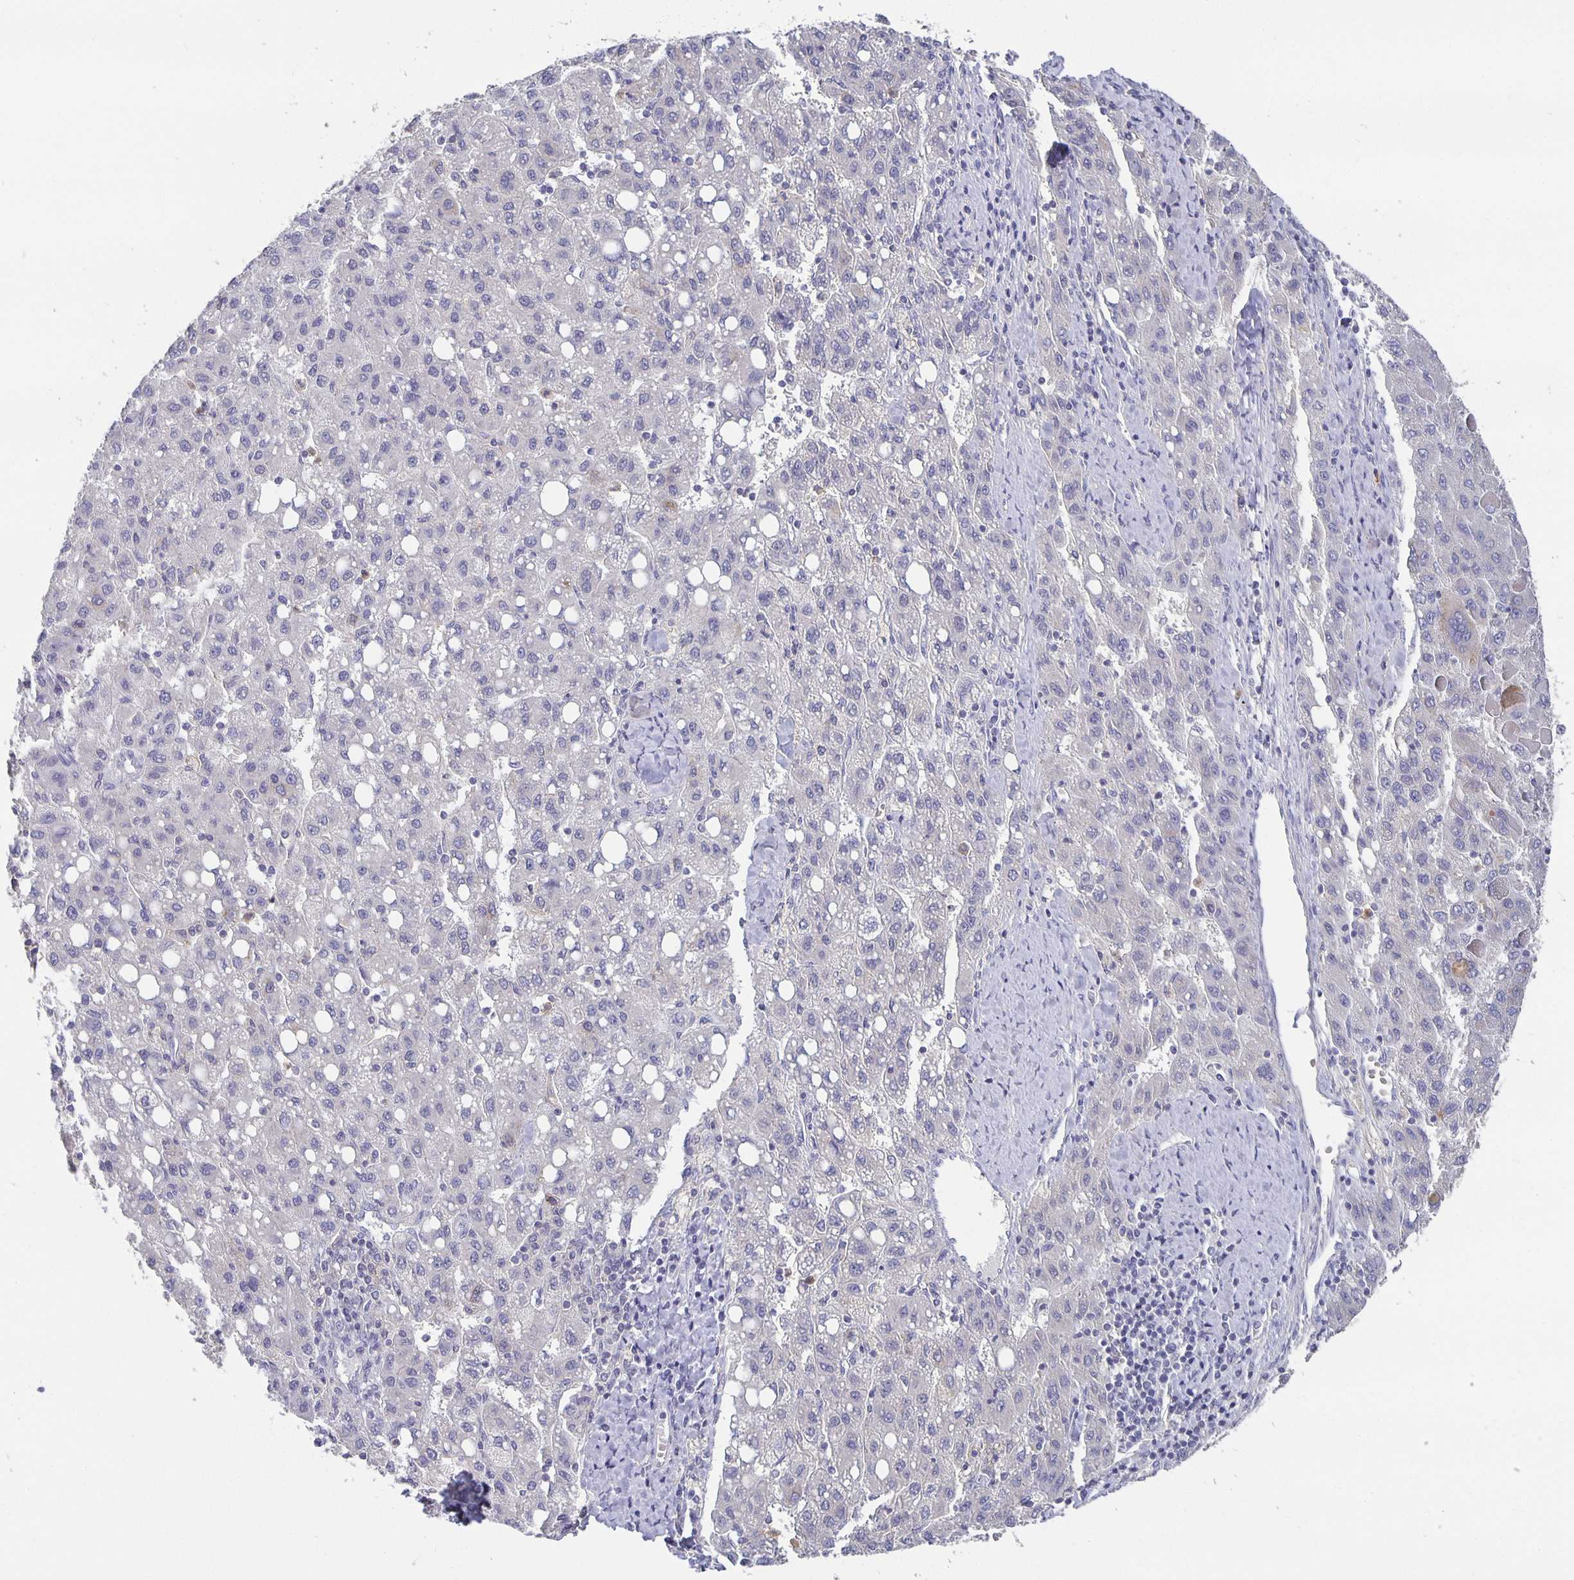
{"staining": {"intensity": "negative", "quantity": "none", "location": "none"}, "tissue": "liver cancer", "cell_type": "Tumor cells", "image_type": "cancer", "snomed": [{"axis": "morphology", "description": "Carcinoma, Hepatocellular, NOS"}, {"axis": "topography", "description": "Liver"}], "caption": "Tumor cells show no significant expression in hepatocellular carcinoma (liver).", "gene": "GDF15", "patient": {"sex": "female", "age": 82}}